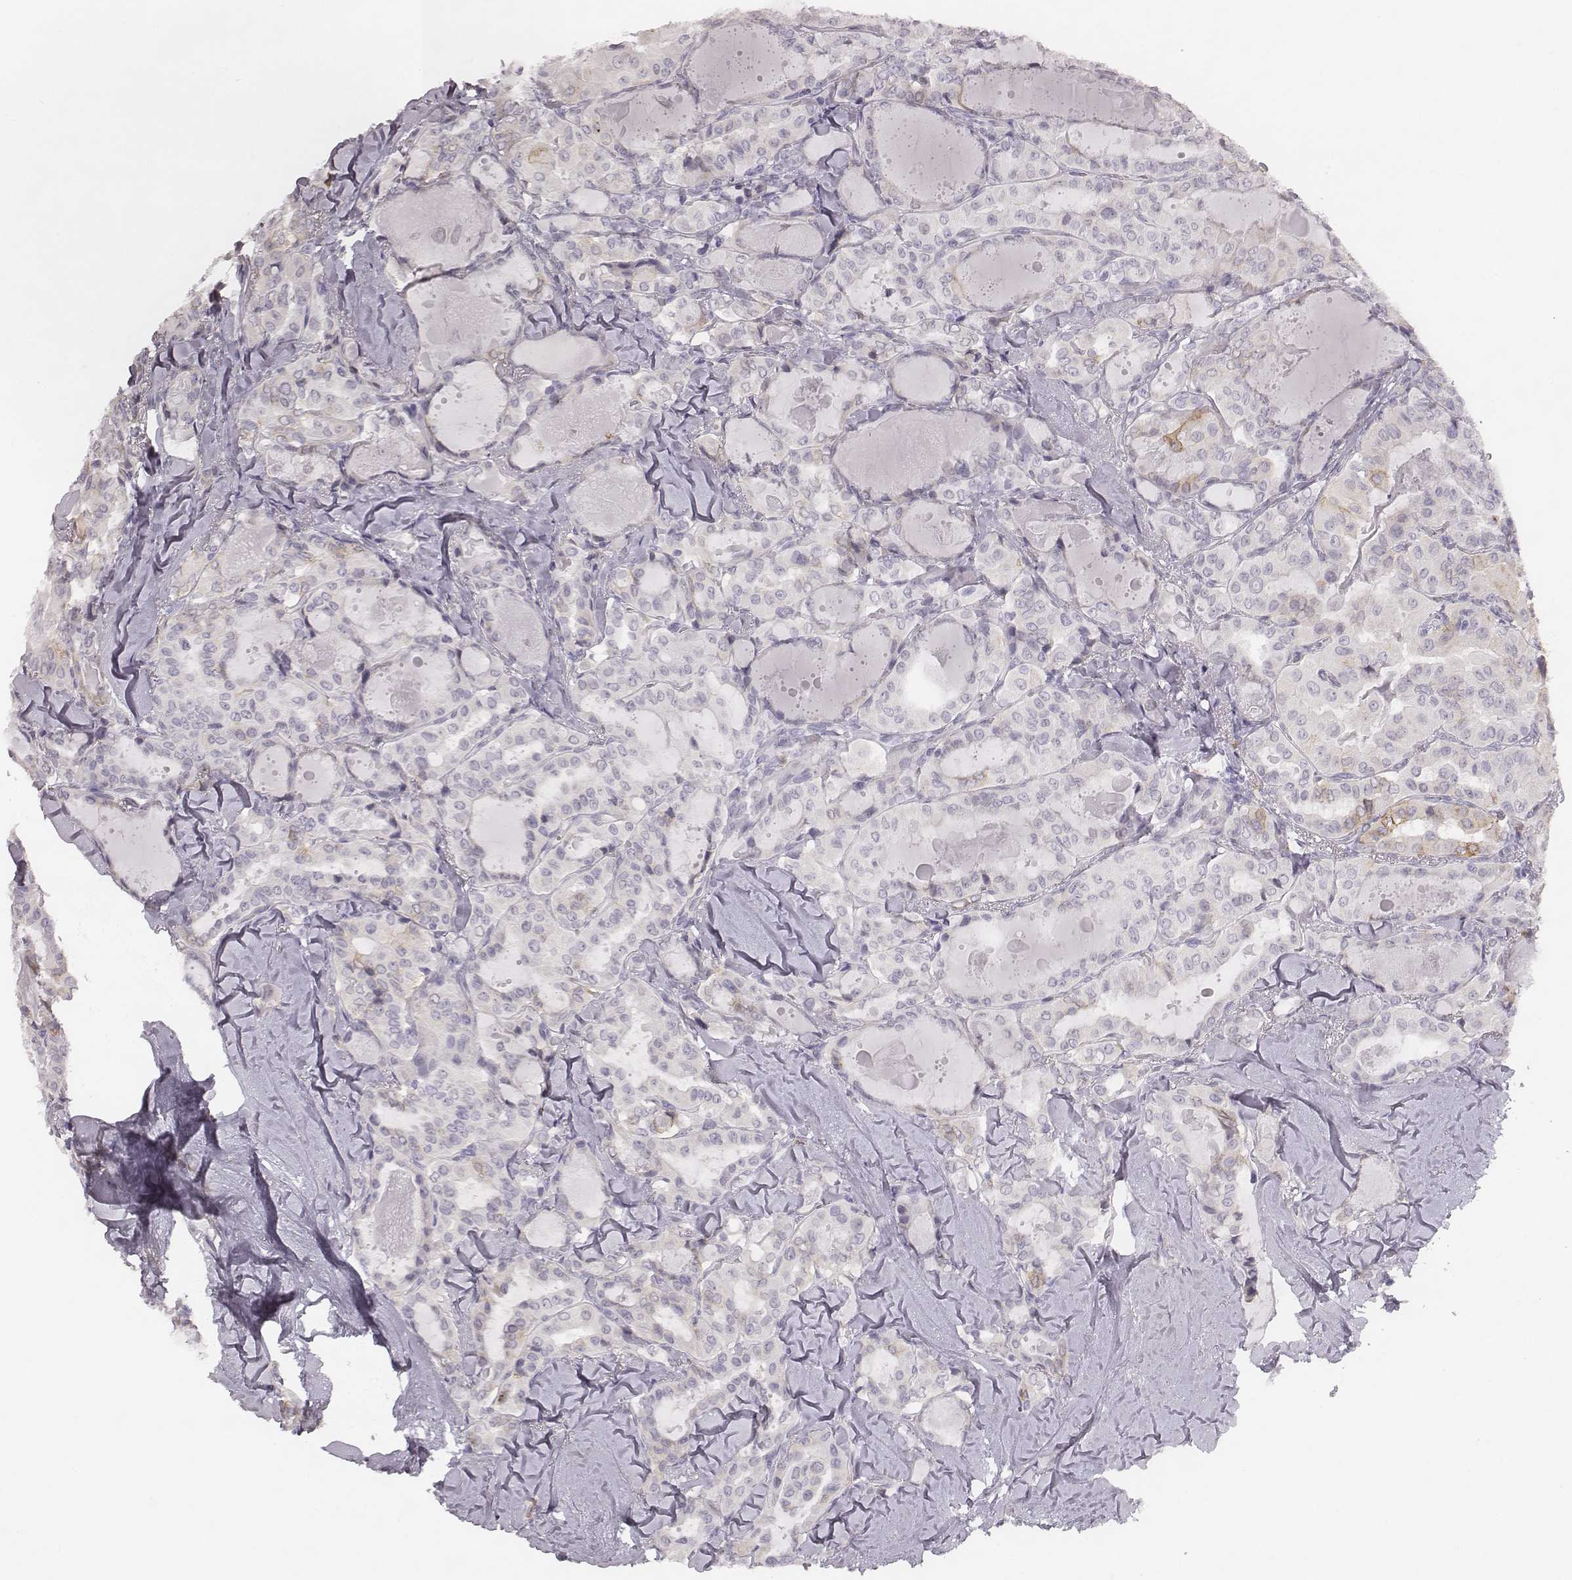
{"staining": {"intensity": "negative", "quantity": "none", "location": "none"}, "tissue": "thyroid cancer", "cell_type": "Tumor cells", "image_type": "cancer", "snomed": [{"axis": "morphology", "description": "Papillary adenocarcinoma, NOS"}, {"axis": "topography", "description": "Thyroid gland"}], "caption": "A micrograph of papillary adenocarcinoma (thyroid) stained for a protein reveals no brown staining in tumor cells.", "gene": "KCNJ12", "patient": {"sex": "female", "age": 41}}